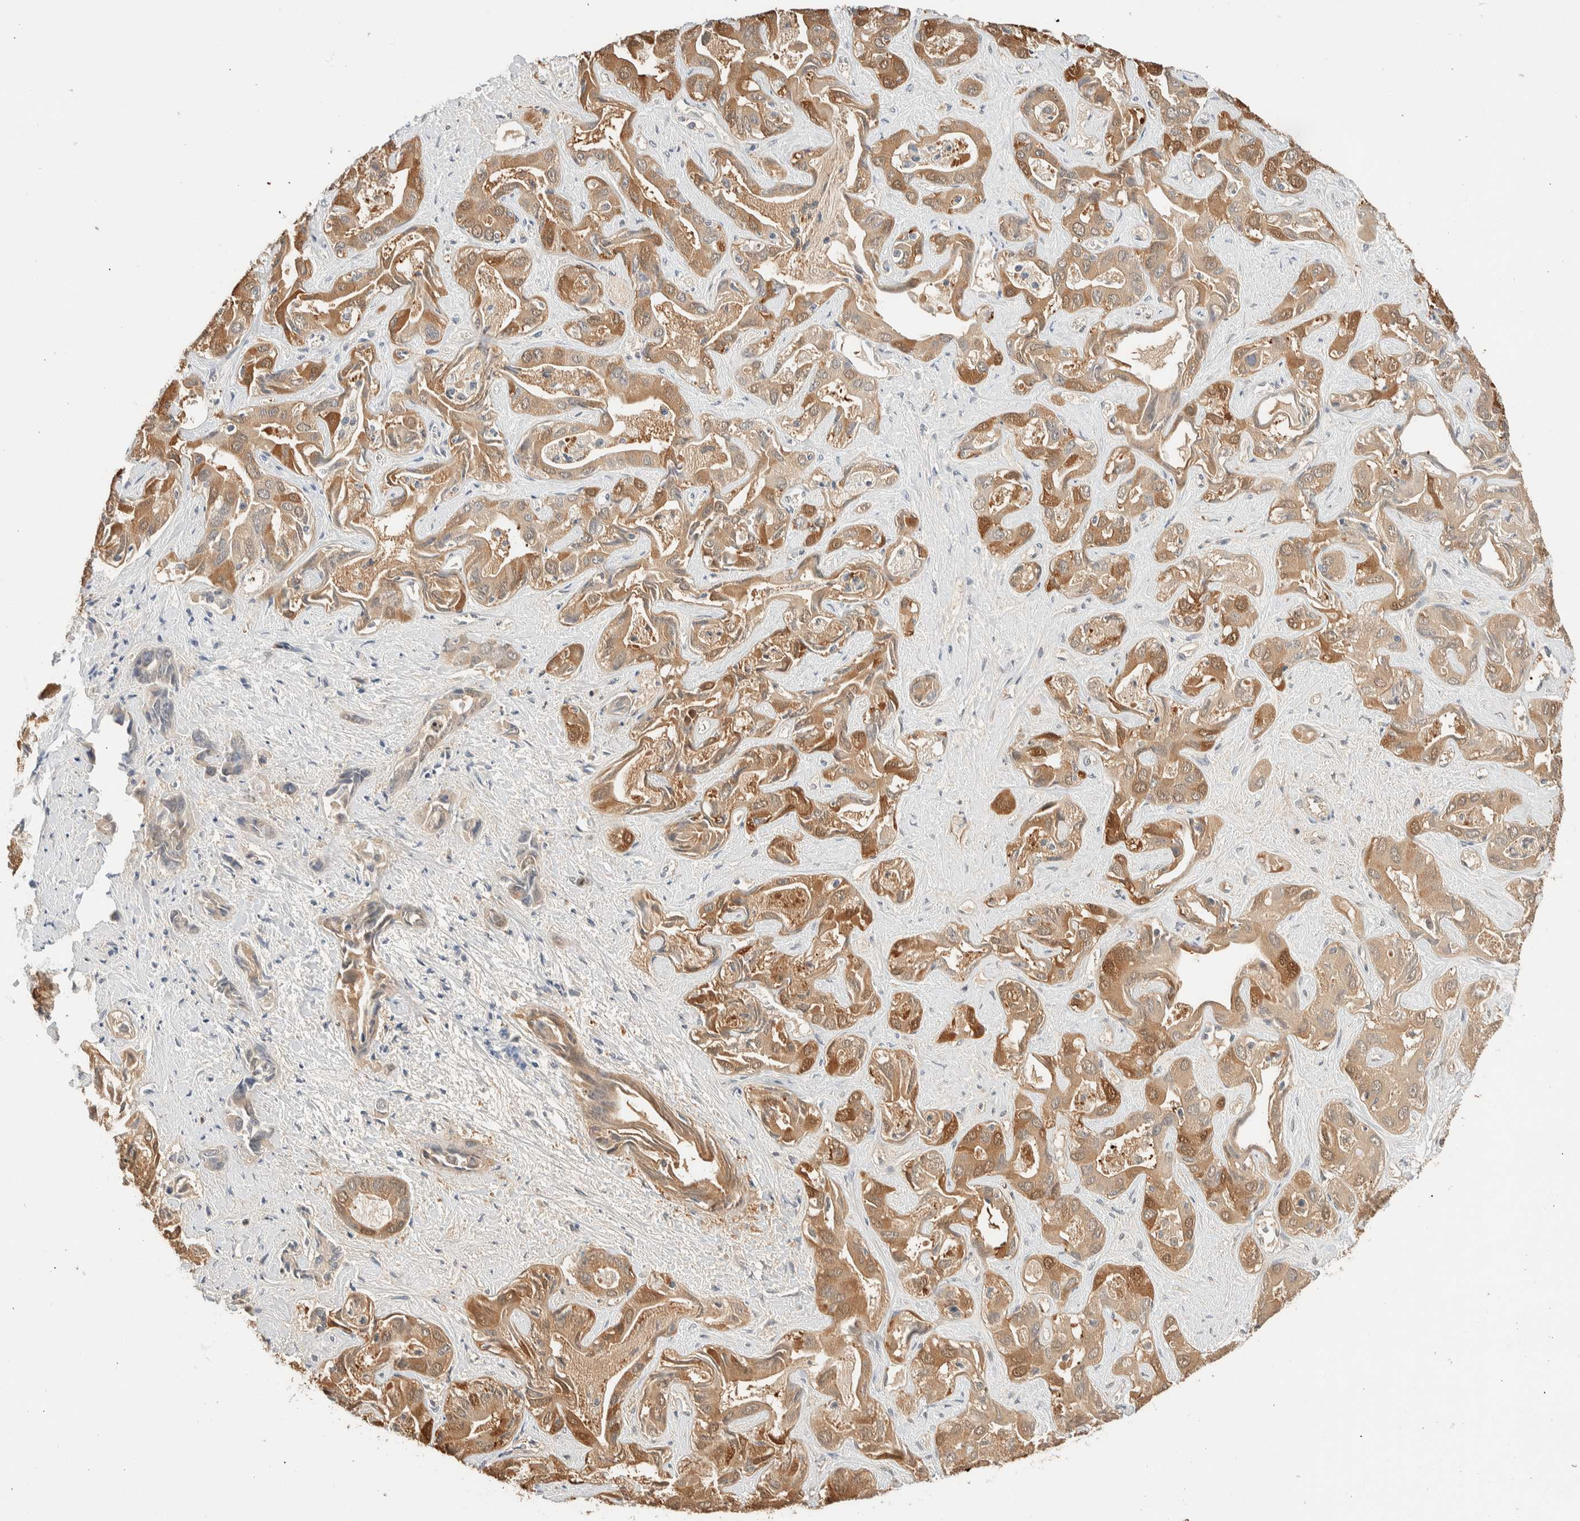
{"staining": {"intensity": "moderate", "quantity": "25%-75%", "location": "cytoplasmic/membranous,nuclear"}, "tissue": "liver cancer", "cell_type": "Tumor cells", "image_type": "cancer", "snomed": [{"axis": "morphology", "description": "Cholangiocarcinoma"}, {"axis": "topography", "description": "Liver"}], "caption": "An IHC micrograph of tumor tissue is shown. Protein staining in brown highlights moderate cytoplasmic/membranous and nuclear positivity in liver cancer (cholangiocarcinoma) within tumor cells.", "gene": "SETD4", "patient": {"sex": "female", "age": 52}}